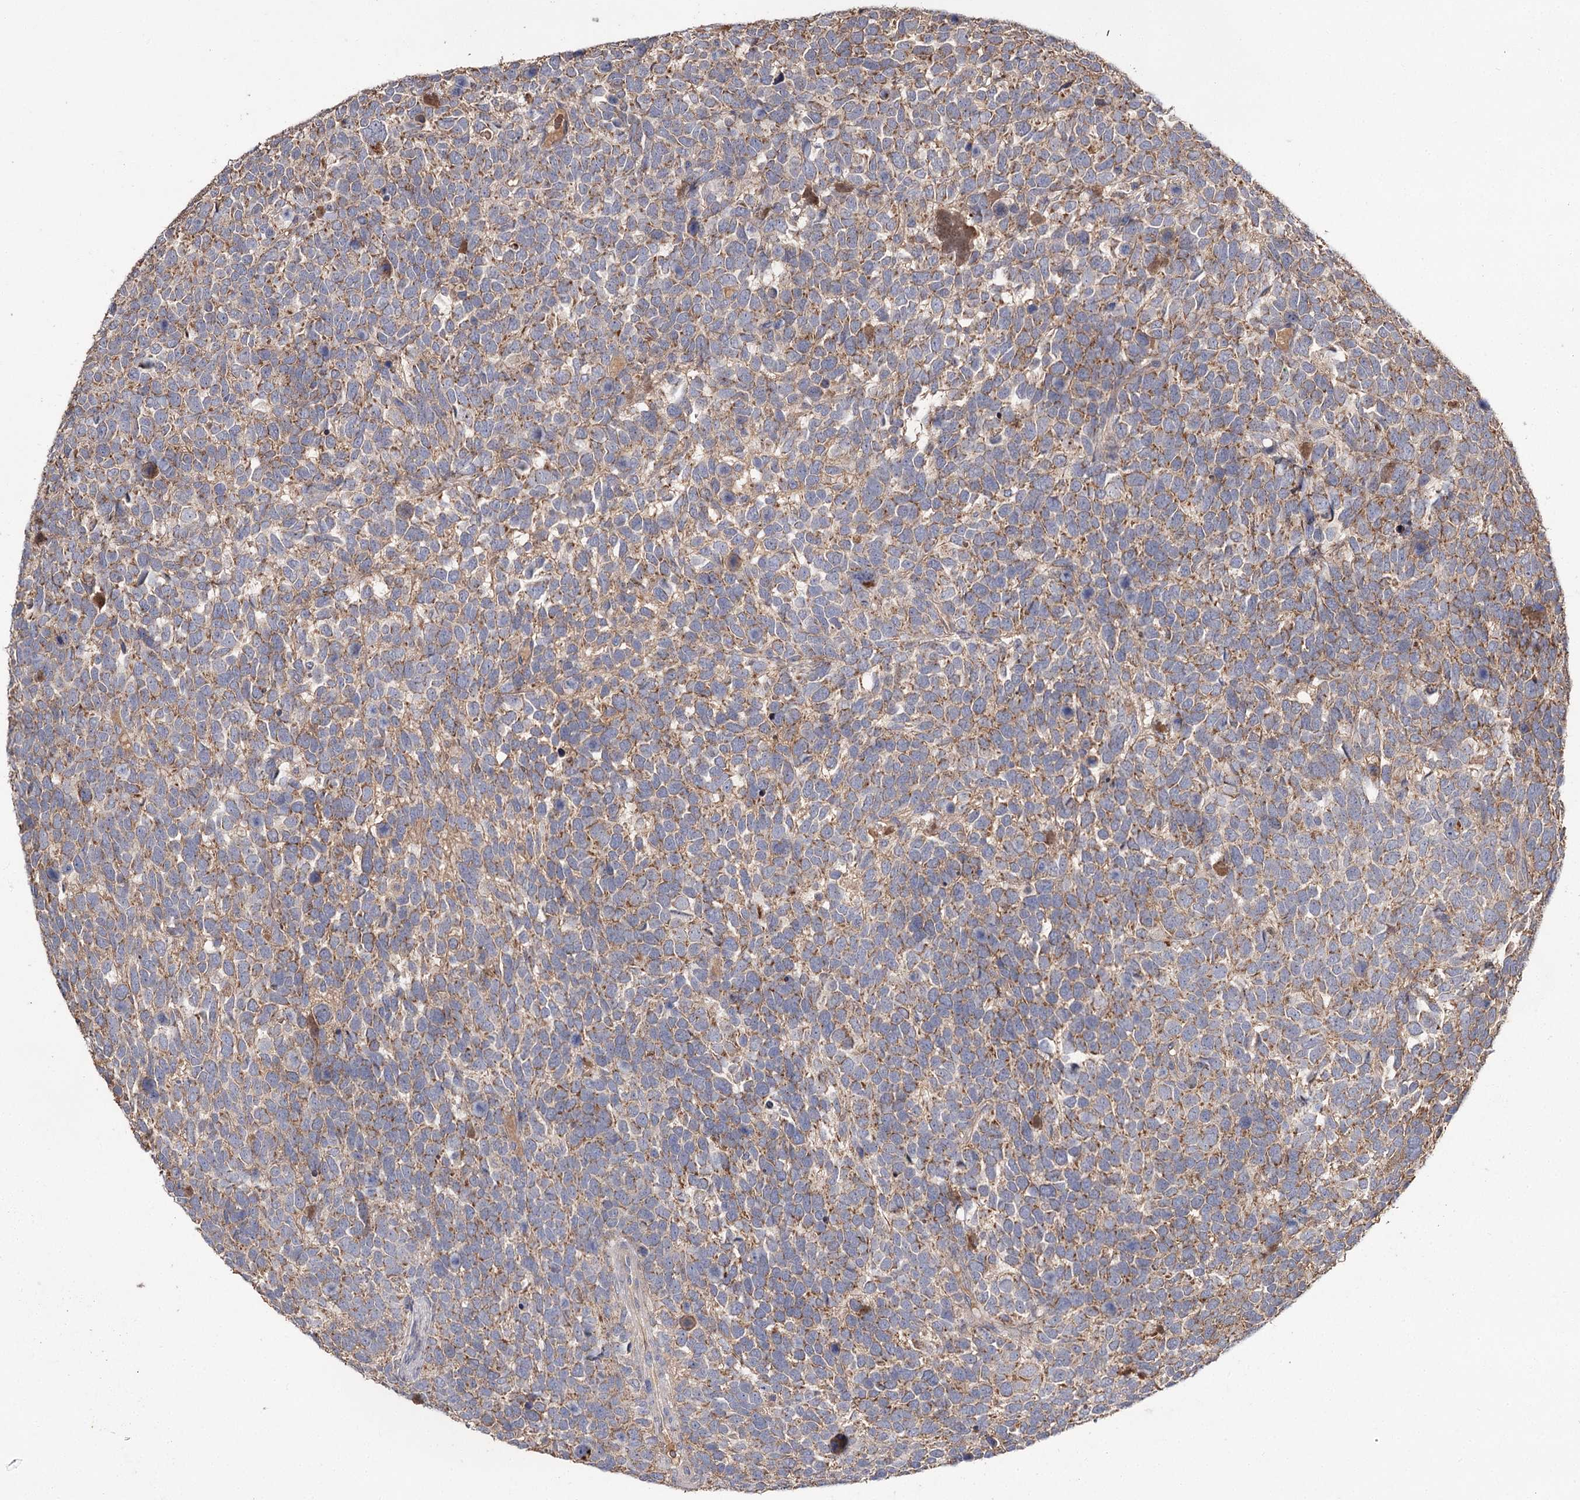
{"staining": {"intensity": "moderate", "quantity": "25%-75%", "location": "cytoplasmic/membranous"}, "tissue": "urothelial cancer", "cell_type": "Tumor cells", "image_type": "cancer", "snomed": [{"axis": "morphology", "description": "Urothelial carcinoma, High grade"}, {"axis": "topography", "description": "Urinary bladder"}], "caption": "The micrograph demonstrates a brown stain indicating the presence of a protein in the cytoplasmic/membranous of tumor cells in urothelial carcinoma (high-grade).", "gene": "MFN1", "patient": {"sex": "female", "age": 82}}